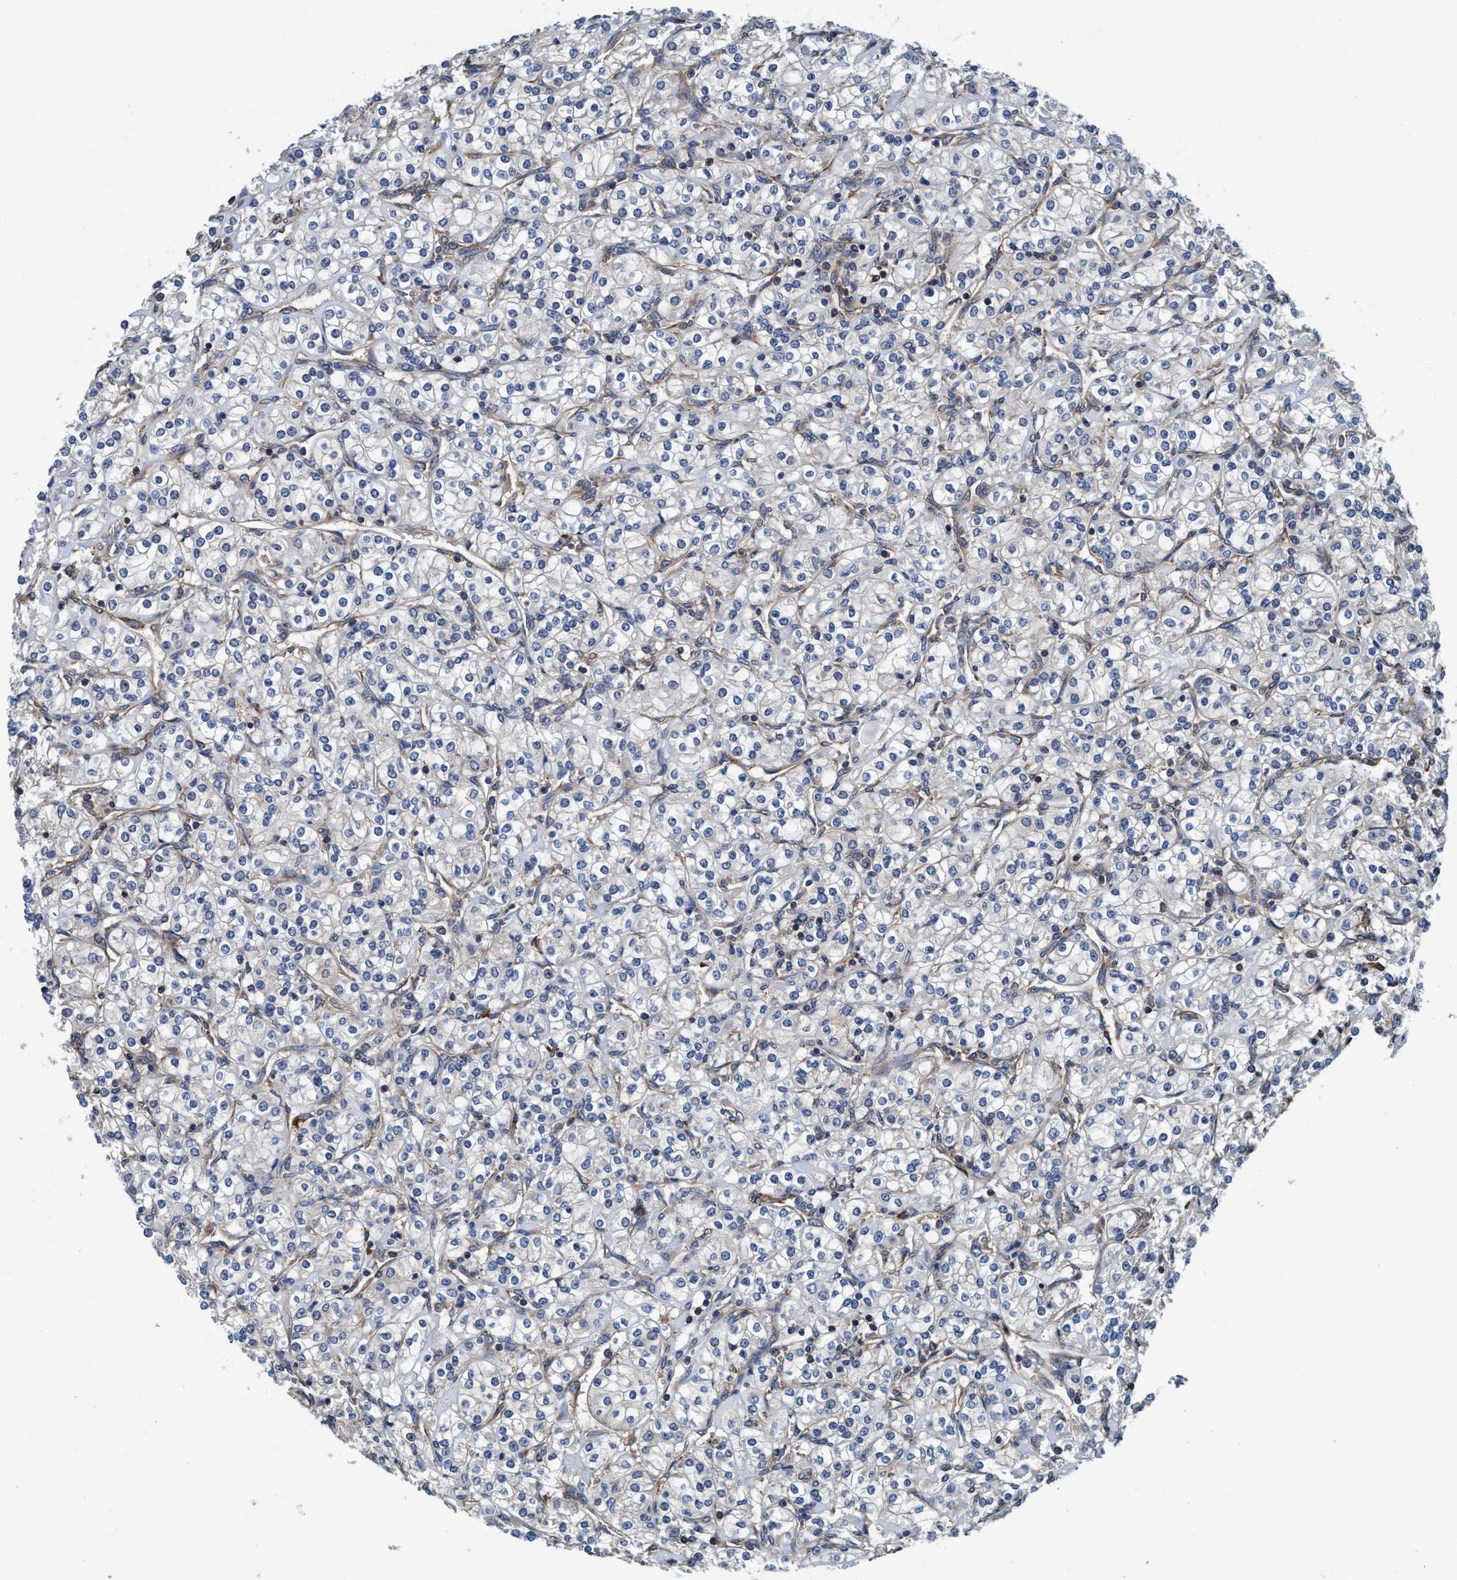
{"staining": {"intensity": "negative", "quantity": "none", "location": "none"}, "tissue": "renal cancer", "cell_type": "Tumor cells", "image_type": "cancer", "snomed": [{"axis": "morphology", "description": "Adenocarcinoma, NOS"}, {"axis": "topography", "description": "Kidney"}], "caption": "Immunohistochemical staining of renal adenocarcinoma displays no significant expression in tumor cells.", "gene": "ENDOG", "patient": {"sex": "male", "age": 77}}